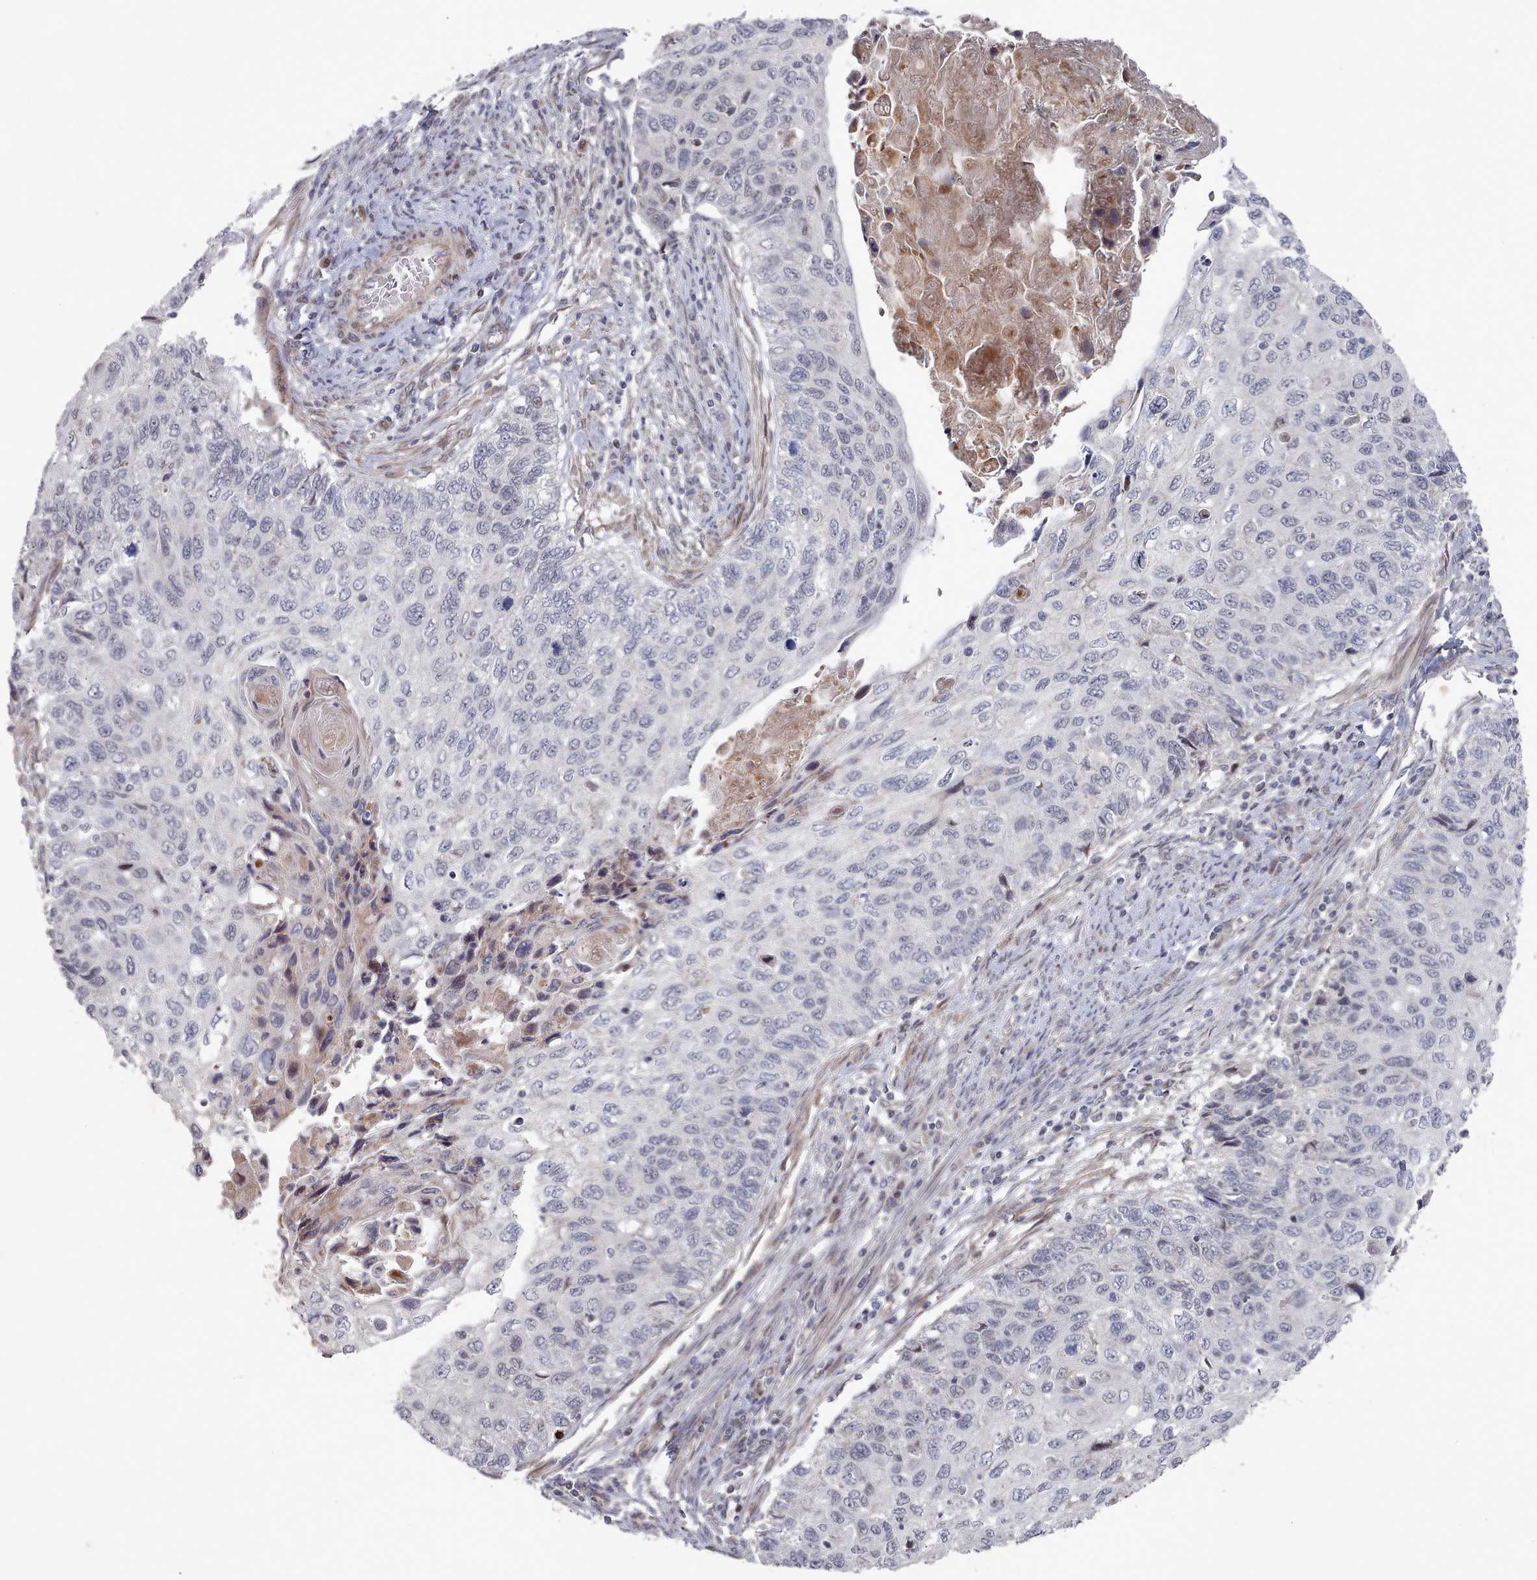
{"staining": {"intensity": "negative", "quantity": "none", "location": "none"}, "tissue": "cervical cancer", "cell_type": "Tumor cells", "image_type": "cancer", "snomed": [{"axis": "morphology", "description": "Squamous cell carcinoma, NOS"}, {"axis": "topography", "description": "Cervix"}], "caption": "IHC of cervical cancer shows no expression in tumor cells.", "gene": "CPSF4", "patient": {"sex": "female", "age": 70}}